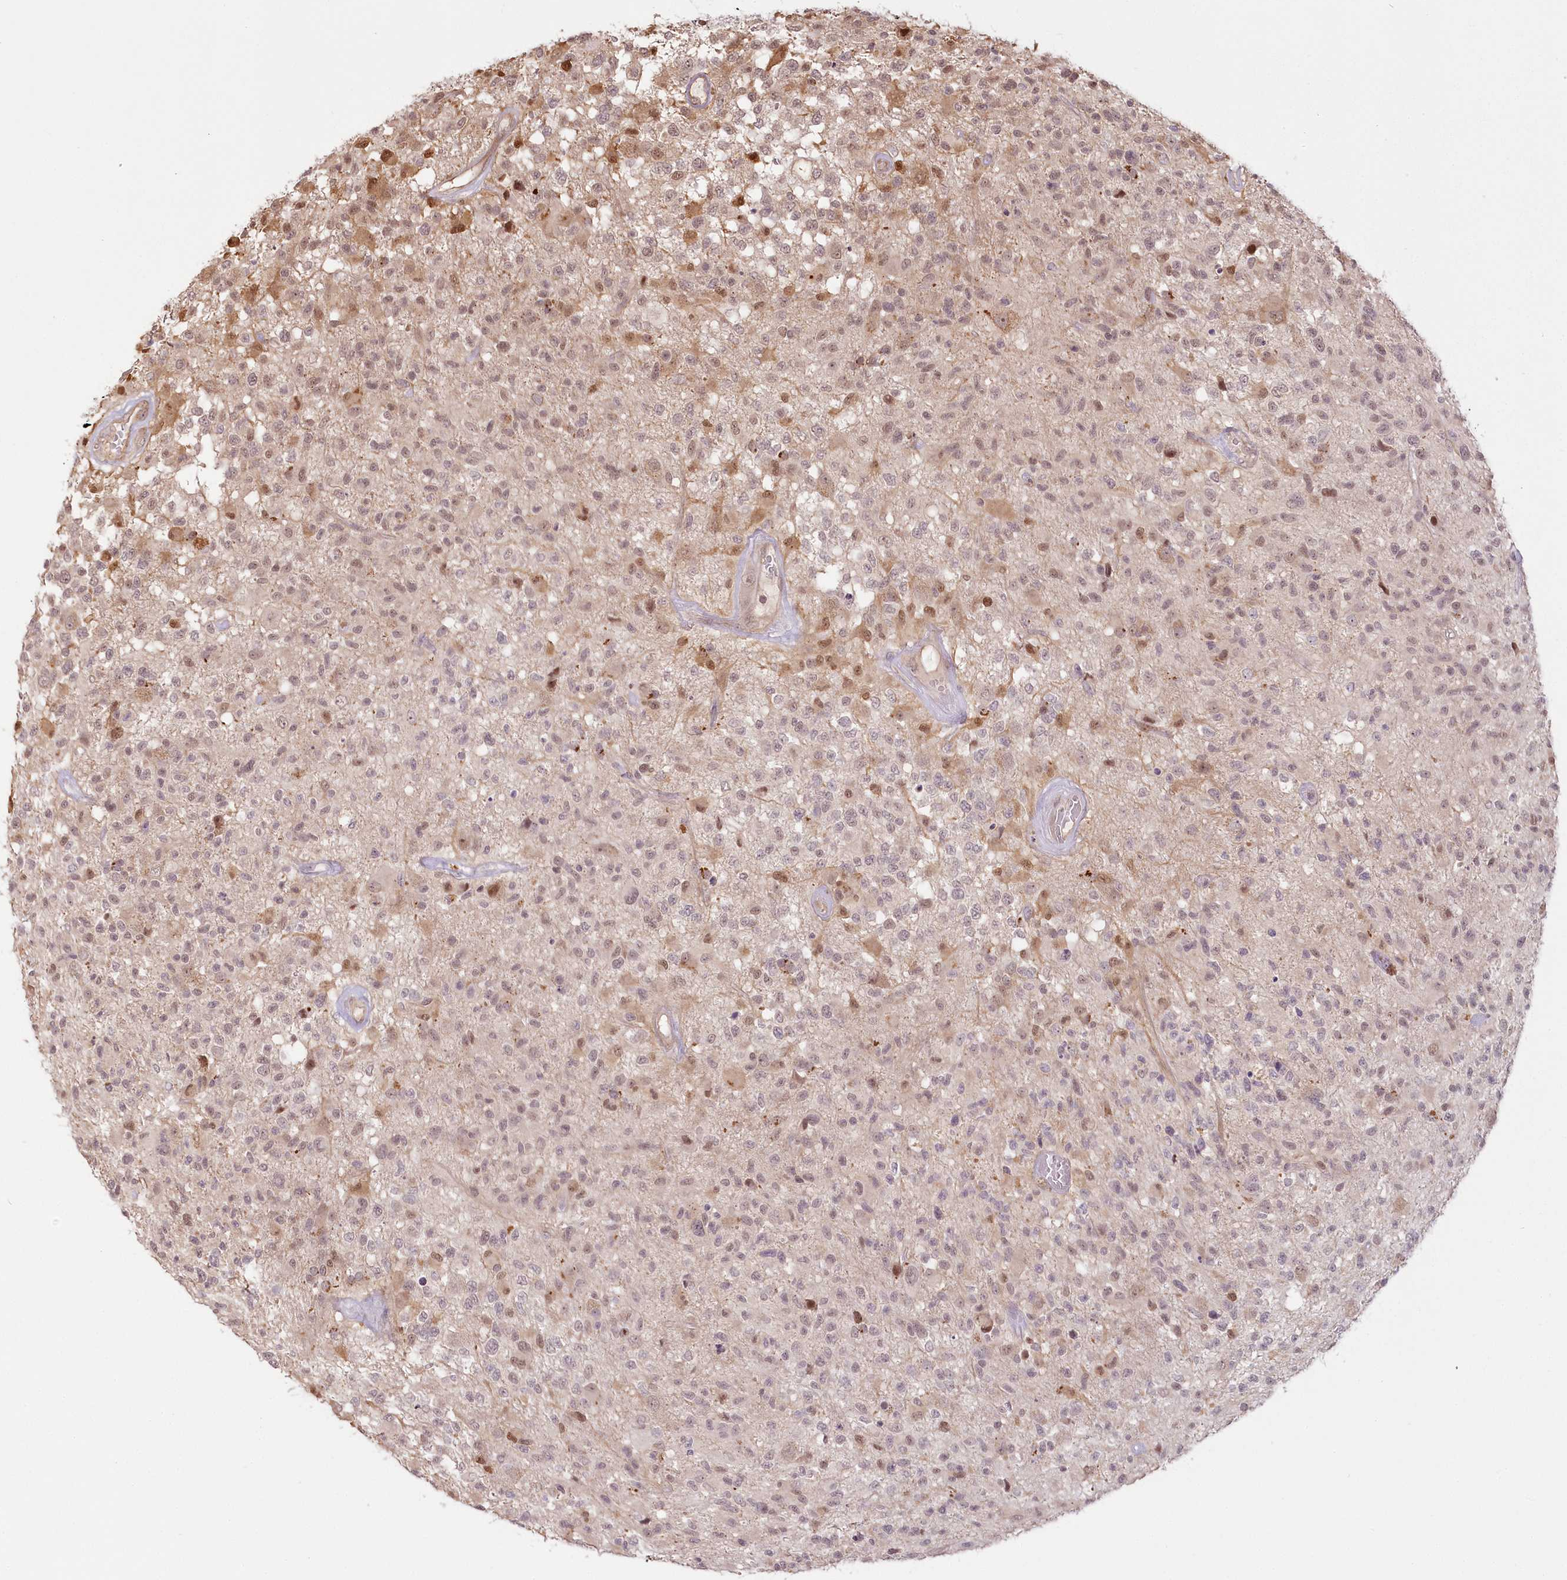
{"staining": {"intensity": "moderate", "quantity": "25%-75%", "location": "cytoplasmic/membranous,nuclear"}, "tissue": "glioma", "cell_type": "Tumor cells", "image_type": "cancer", "snomed": [{"axis": "morphology", "description": "Glioma, malignant, High grade"}, {"axis": "morphology", "description": "Glioblastoma, NOS"}, {"axis": "topography", "description": "Brain"}], "caption": "Brown immunohistochemical staining in glioma reveals moderate cytoplasmic/membranous and nuclear expression in approximately 25%-75% of tumor cells. (DAB (3,3'-diaminobenzidine) = brown stain, brightfield microscopy at high magnification).", "gene": "R3HDM2", "patient": {"sex": "male", "age": 60}}